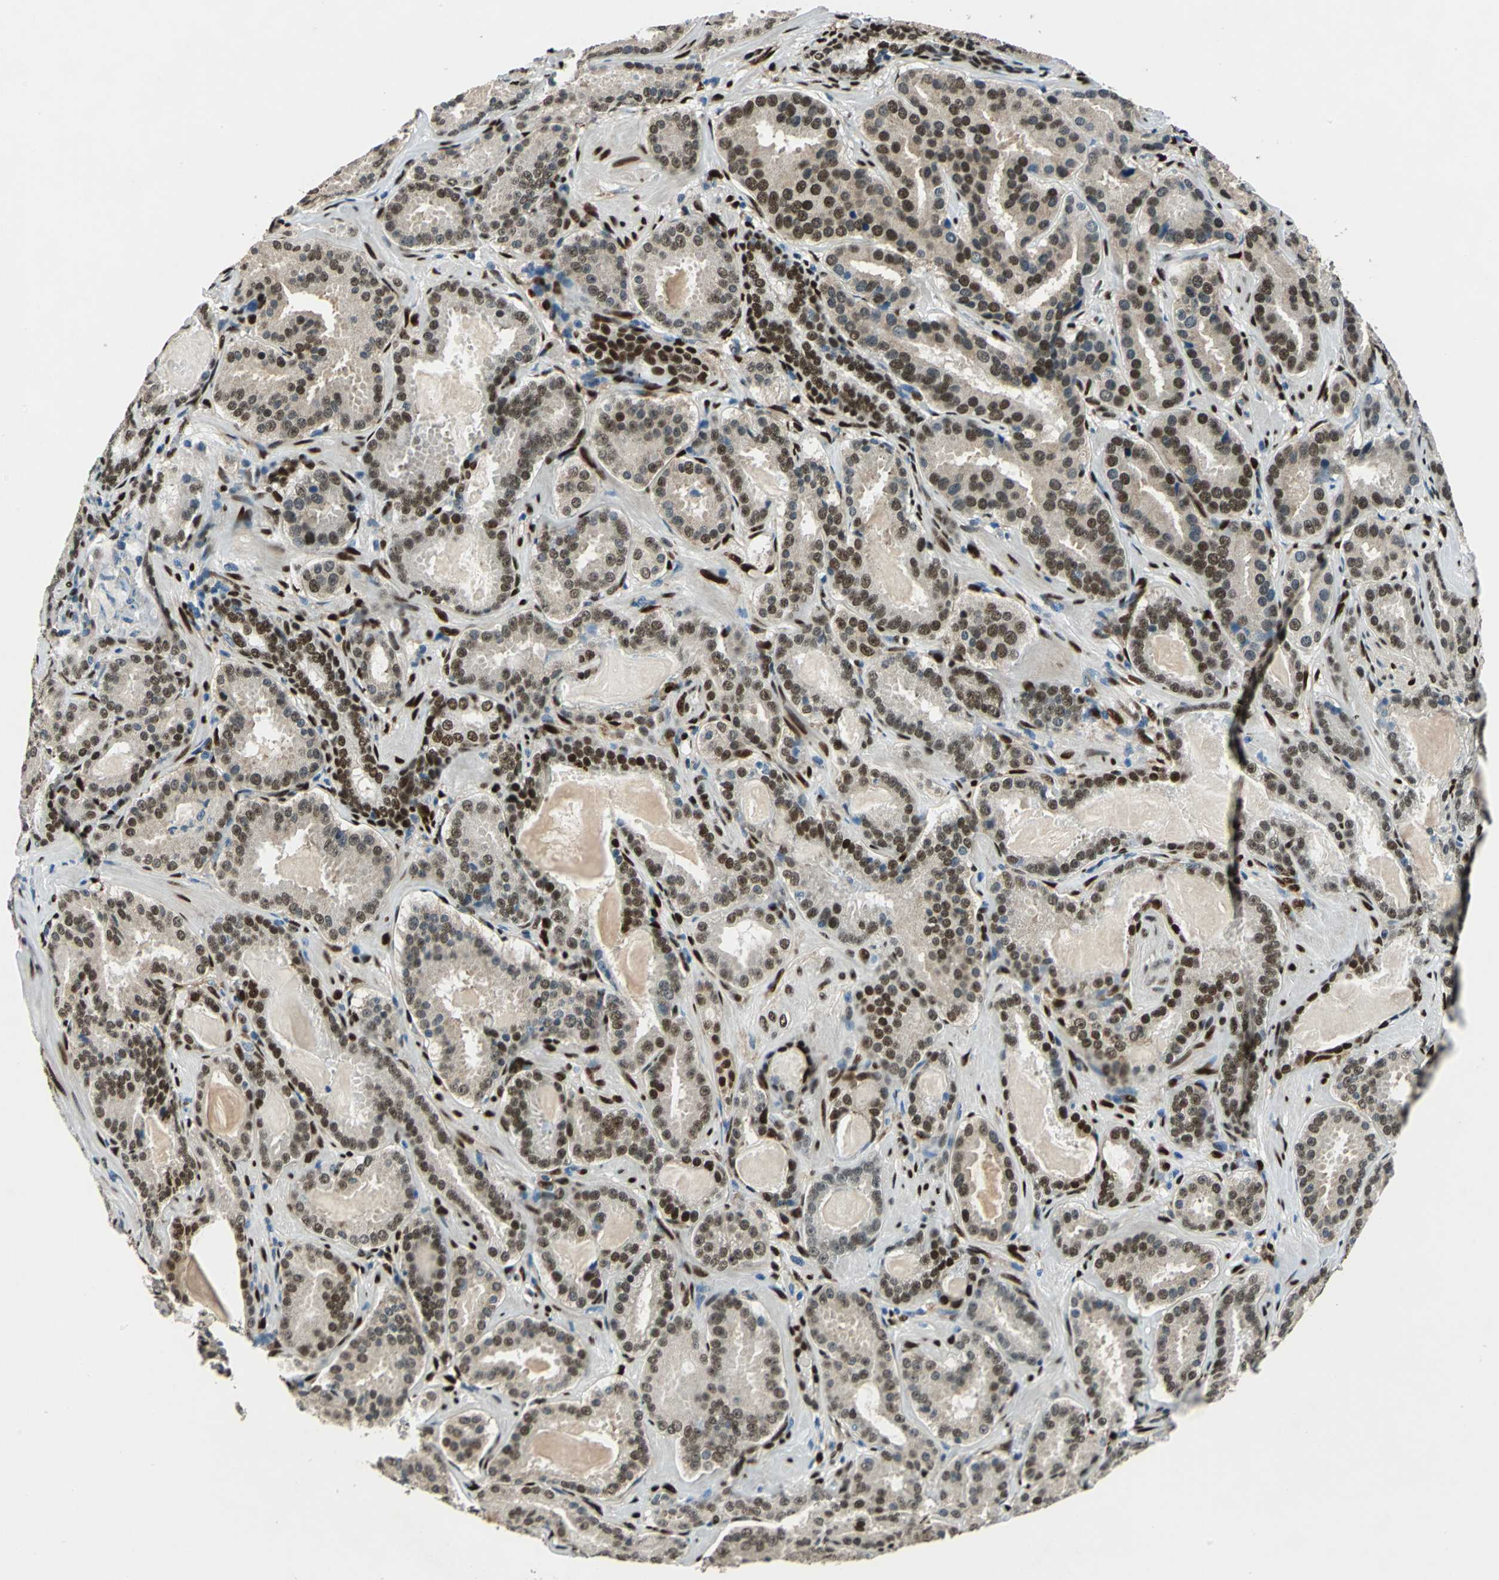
{"staining": {"intensity": "strong", "quantity": ">75%", "location": "cytoplasmic/membranous,nuclear"}, "tissue": "prostate cancer", "cell_type": "Tumor cells", "image_type": "cancer", "snomed": [{"axis": "morphology", "description": "Adenocarcinoma, Low grade"}, {"axis": "topography", "description": "Prostate"}], "caption": "High-magnification brightfield microscopy of adenocarcinoma (low-grade) (prostate) stained with DAB (3,3'-diaminobenzidine) (brown) and counterstained with hematoxylin (blue). tumor cells exhibit strong cytoplasmic/membranous and nuclear staining is identified in about>75% of cells. Nuclei are stained in blue.", "gene": "NFIA", "patient": {"sex": "male", "age": 59}}